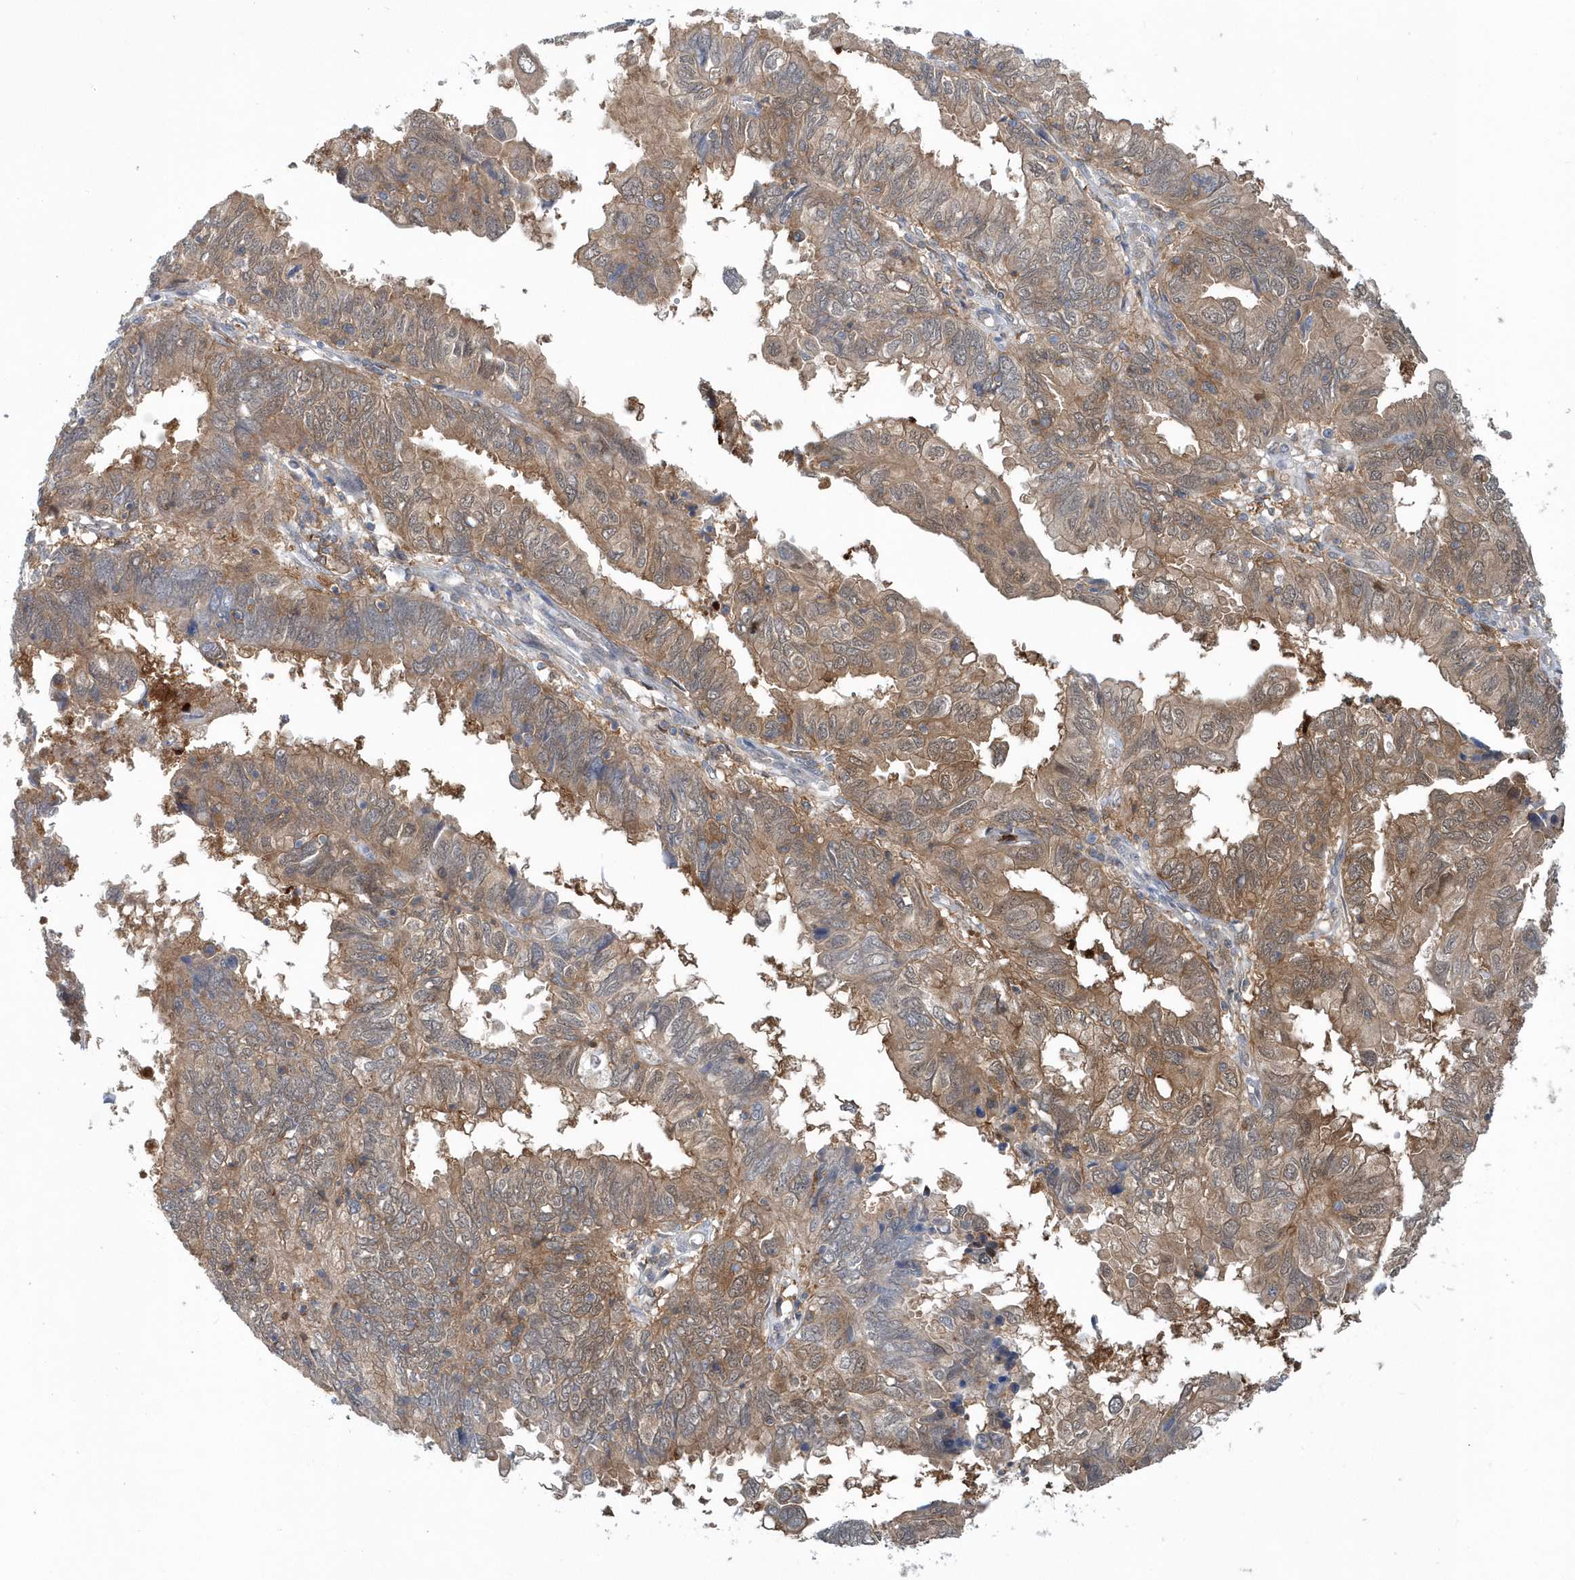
{"staining": {"intensity": "moderate", "quantity": ">75%", "location": "cytoplasmic/membranous"}, "tissue": "endometrial cancer", "cell_type": "Tumor cells", "image_type": "cancer", "snomed": [{"axis": "morphology", "description": "Adenocarcinoma, NOS"}, {"axis": "topography", "description": "Uterus"}], "caption": "Endometrial adenocarcinoma stained for a protein (brown) reveals moderate cytoplasmic/membranous positive expression in approximately >75% of tumor cells.", "gene": "RNF7", "patient": {"sex": "female", "age": 77}}